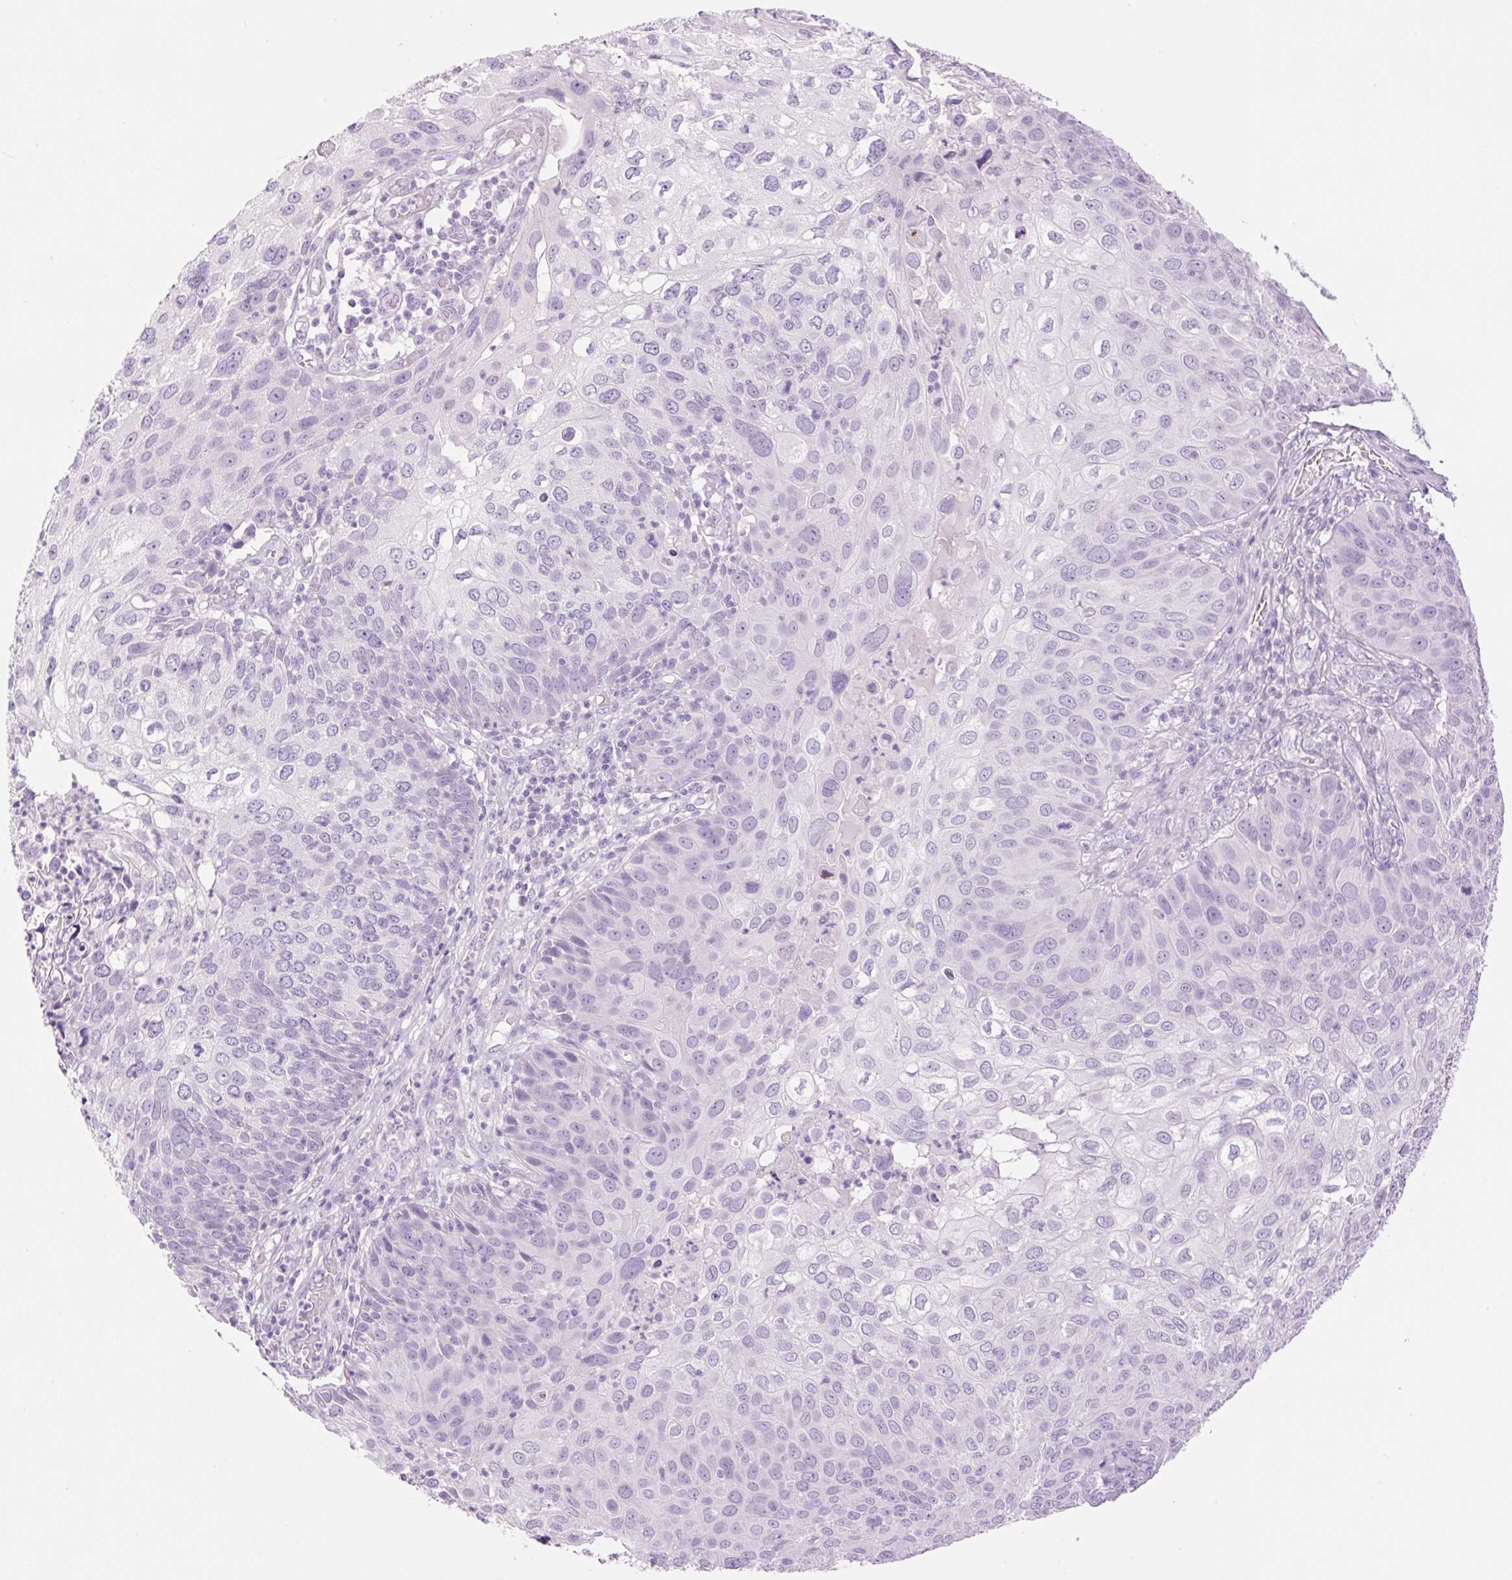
{"staining": {"intensity": "negative", "quantity": "none", "location": "none"}, "tissue": "skin cancer", "cell_type": "Tumor cells", "image_type": "cancer", "snomed": [{"axis": "morphology", "description": "Squamous cell carcinoma, NOS"}, {"axis": "topography", "description": "Skin"}], "caption": "Tumor cells are negative for brown protein staining in skin cancer.", "gene": "SP140L", "patient": {"sex": "male", "age": 87}}